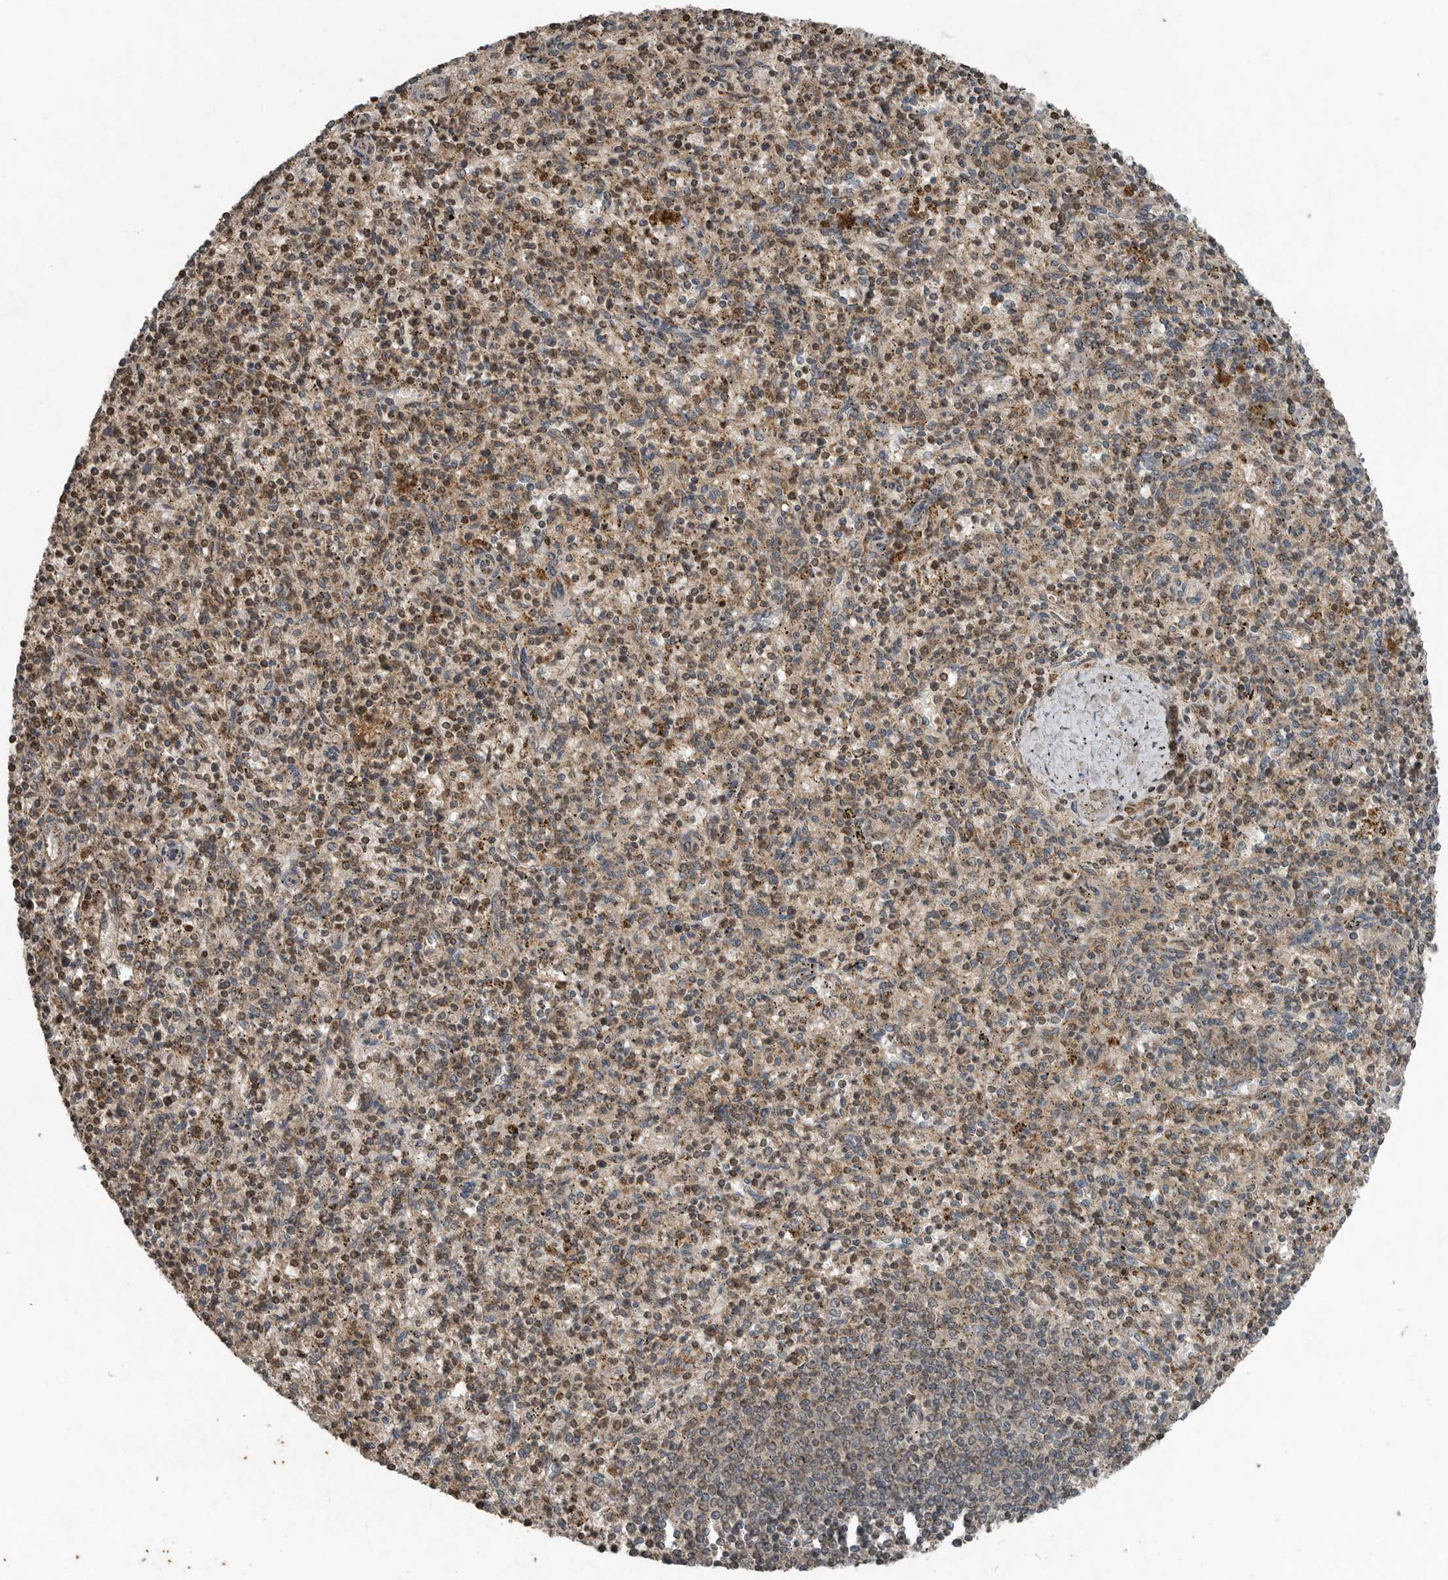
{"staining": {"intensity": "moderate", "quantity": "25%-75%", "location": "cytoplasmic/membranous"}, "tissue": "spleen", "cell_type": "Cells in red pulp", "image_type": "normal", "snomed": [{"axis": "morphology", "description": "Normal tissue, NOS"}, {"axis": "topography", "description": "Spleen"}], "caption": "Cells in red pulp demonstrate moderate cytoplasmic/membranous positivity in approximately 25%-75% of cells in benign spleen. (Stains: DAB (3,3'-diaminobenzidine) in brown, nuclei in blue, Microscopy: brightfield microscopy at high magnification).", "gene": "IL6ST", "patient": {"sex": "male", "age": 72}}